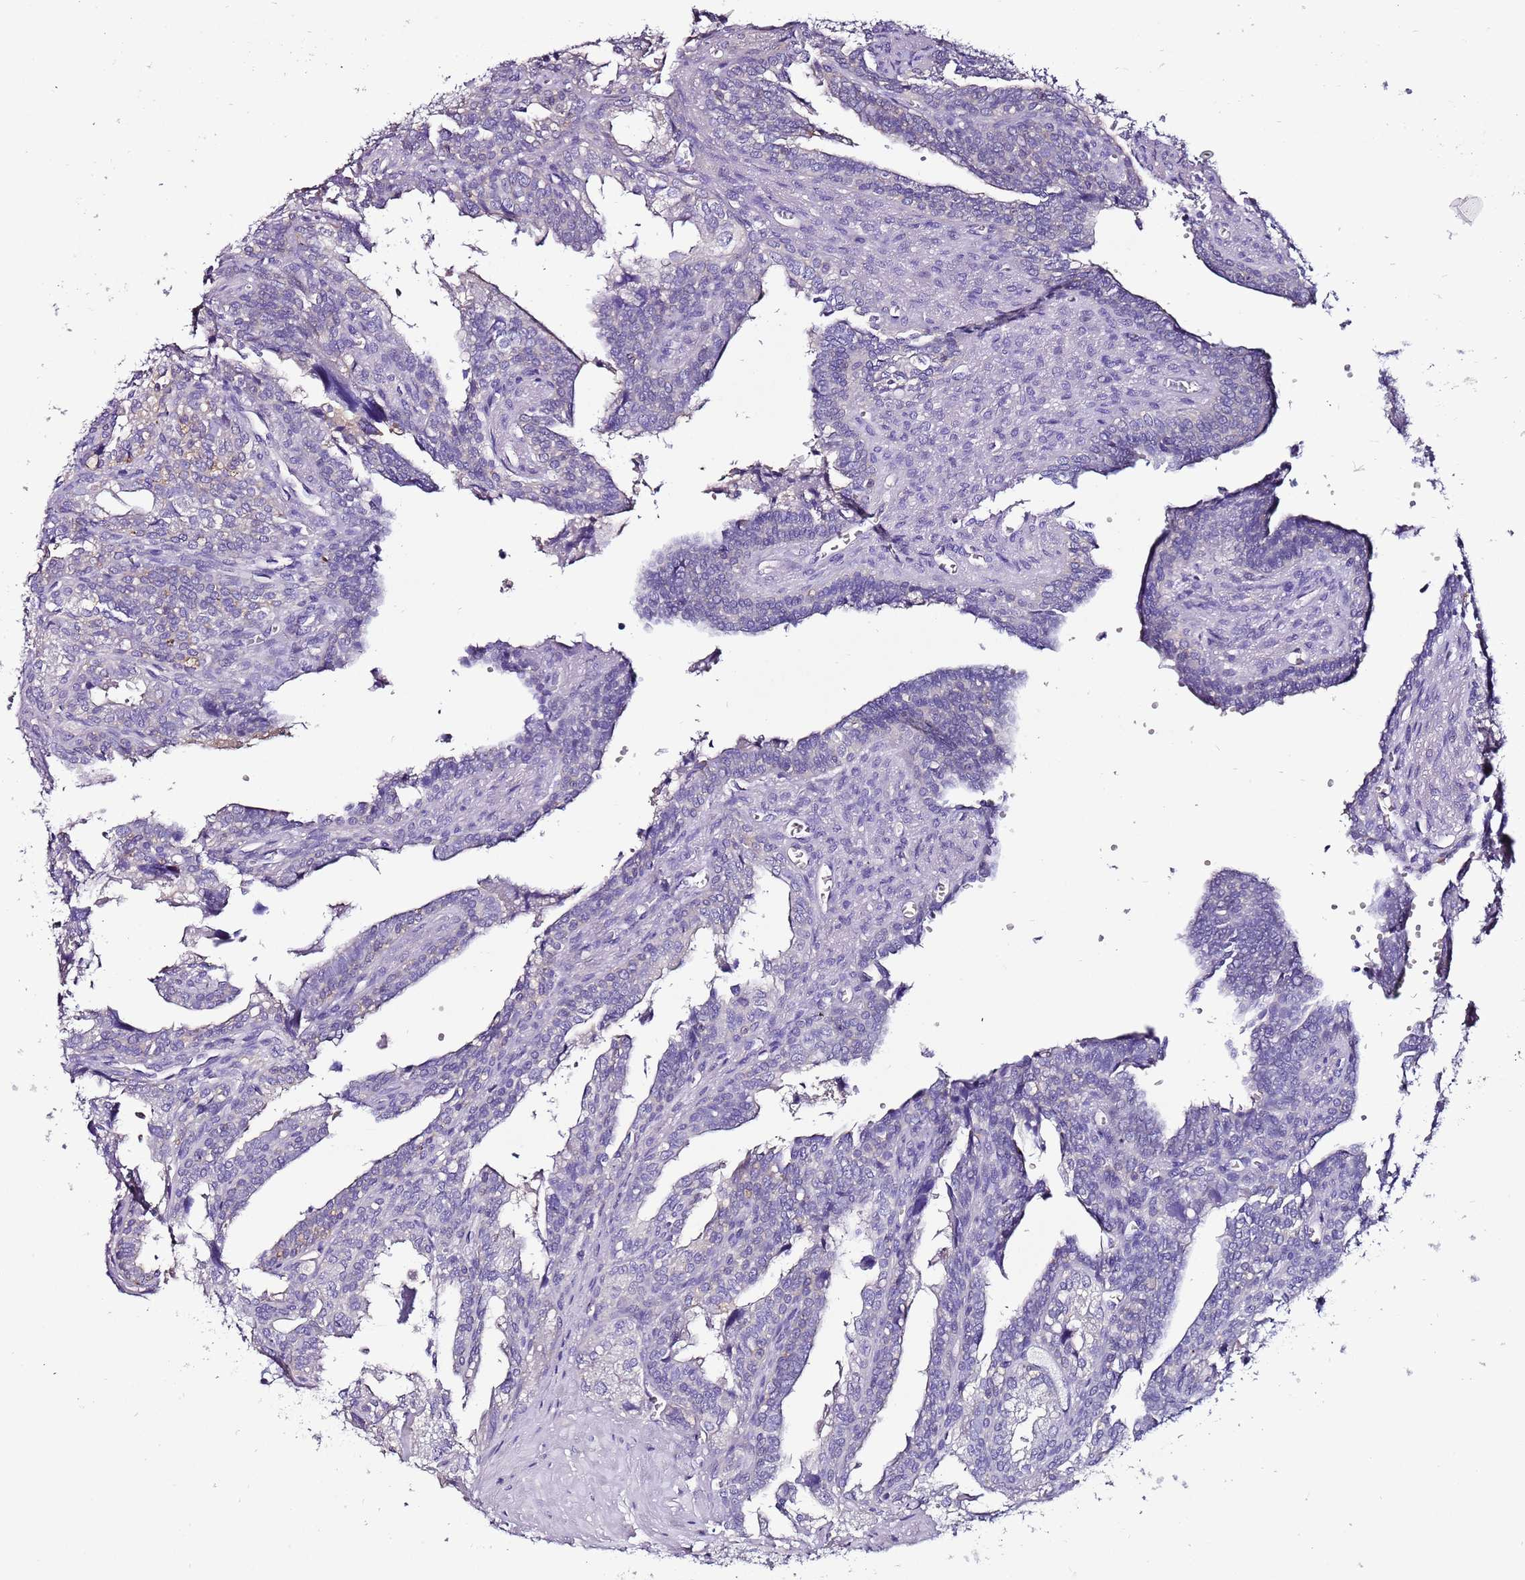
{"staining": {"intensity": "negative", "quantity": "none", "location": "none"}, "tissue": "seminal vesicle", "cell_type": "Glandular cells", "image_type": "normal", "snomed": [{"axis": "morphology", "description": "Normal tissue, NOS"}, {"axis": "topography", "description": "Seminal veicle"}], "caption": "A high-resolution micrograph shows IHC staining of unremarkable seminal vesicle, which displays no significant expression in glandular cells. Nuclei are stained in blue.", "gene": "IGIP", "patient": {"sex": "male", "age": 67}}